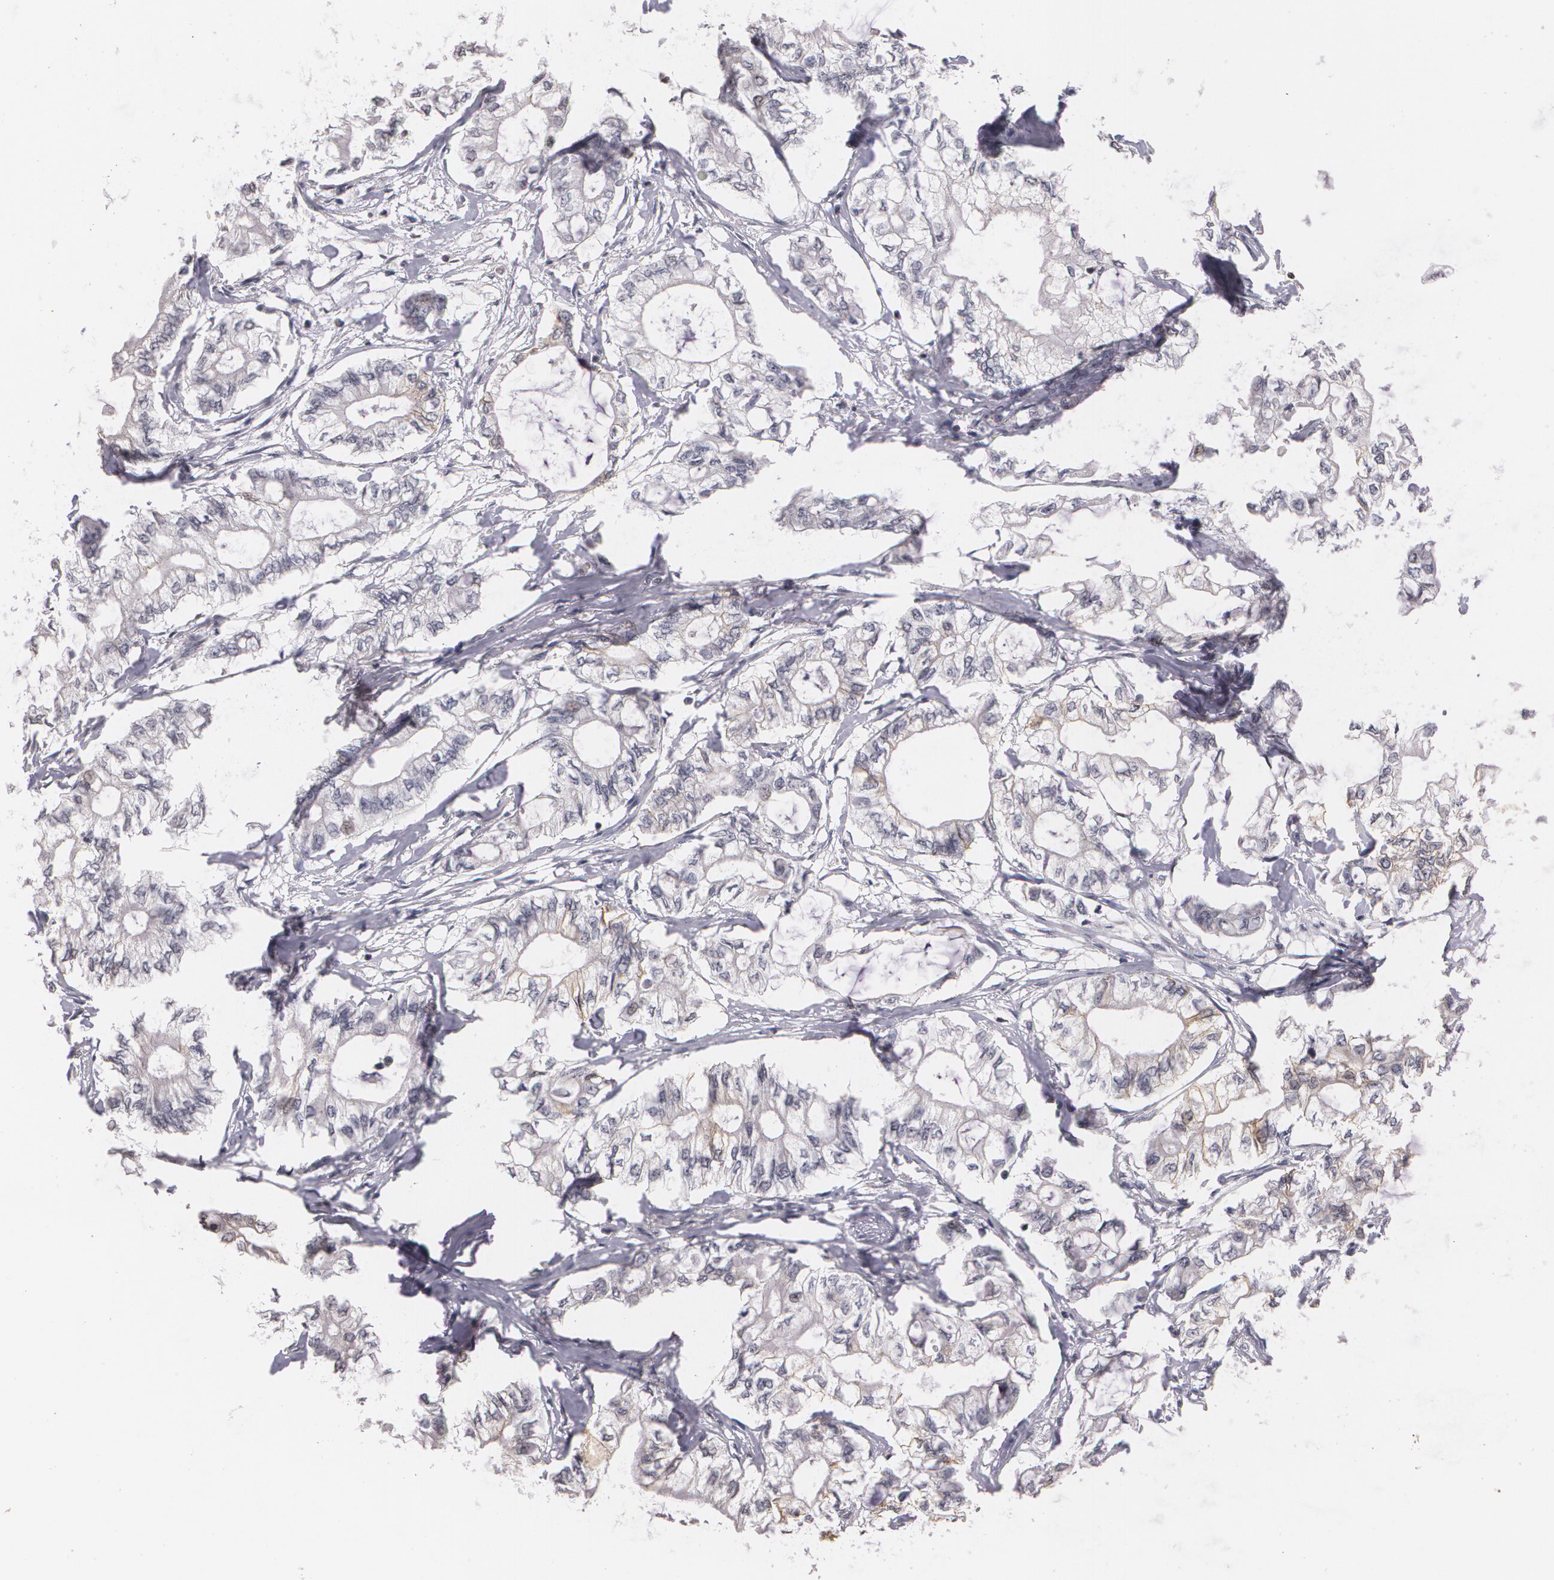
{"staining": {"intensity": "negative", "quantity": "none", "location": "none"}, "tissue": "pancreatic cancer", "cell_type": "Tumor cells", "image_type": "cancer", "snomed": [{"axis": "morphology", "description": "Adenocarcinoma, NOS"}, {"axis": "topography", "description": "Pancreas"}], "caption": "Pancreatic adenocarcinoma stained for a protein using IHC demonstrates no positivity tumor cells.", "gene": "THRB", "patient": {"sex": "male", "age": 79}}